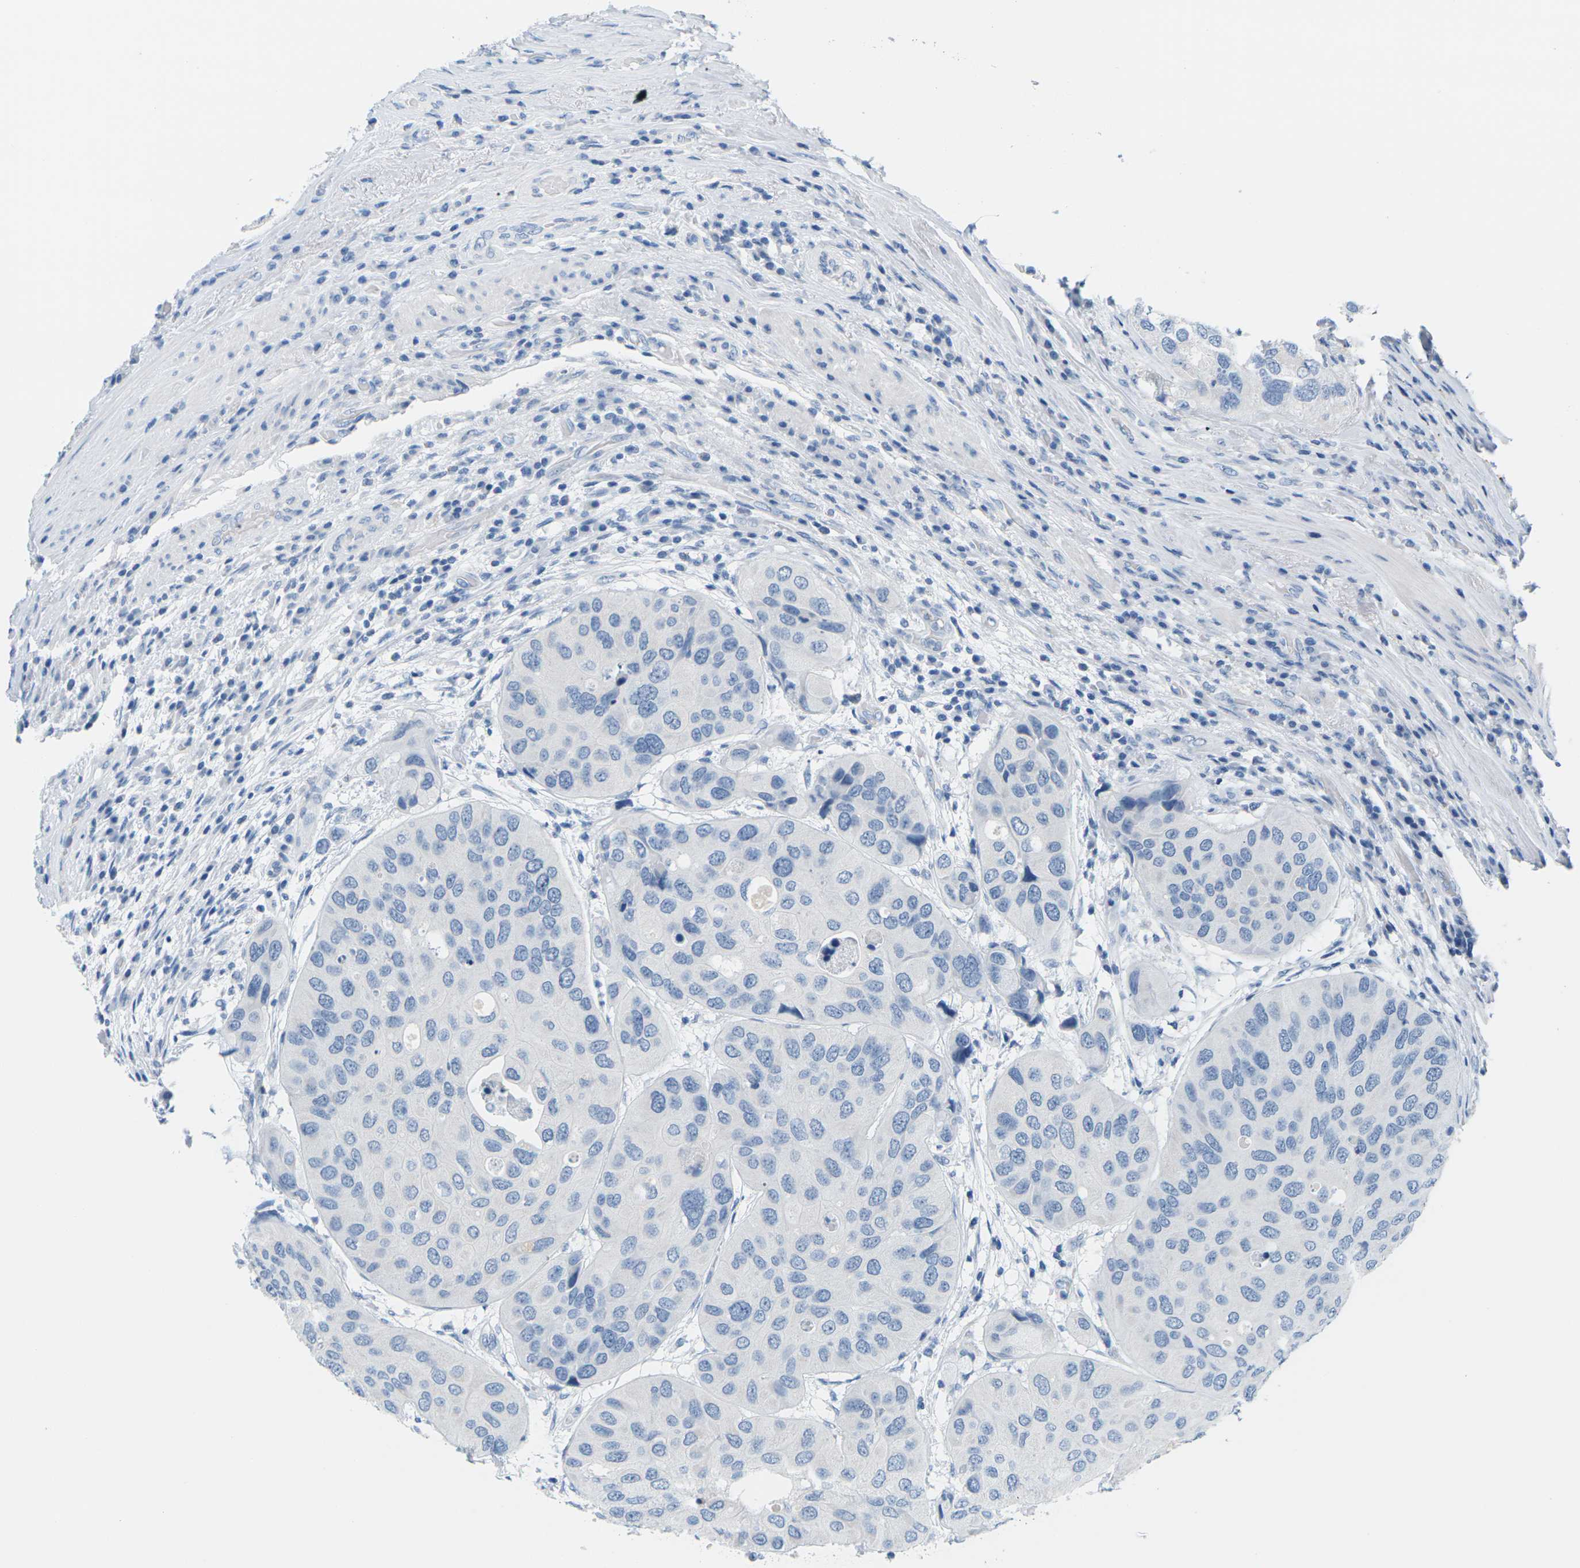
{"staining": {"intensity": "negative", "quantity": "none", "location": "none"}, "tissue": "urothelial cancer", "cell_type": "Tumor cells", "image_type": "cancer", "snomed": [{"axis": "morphology", "description": "Urothelial carcinoma, High grade"}, {"axis": "topography", "description": "Urinary bladder"}], "caption": "IHC histopathology image of neoplastic tissue: human urothelial cancer stained with DAB reveals no significant protein positivity in tumor cells. (DAB (3,3'-diaminobenzidine) immunohistochemistry, high magnification).", "gene": "SLC12A1", "patient": {"sex": "female", "age": 64}}